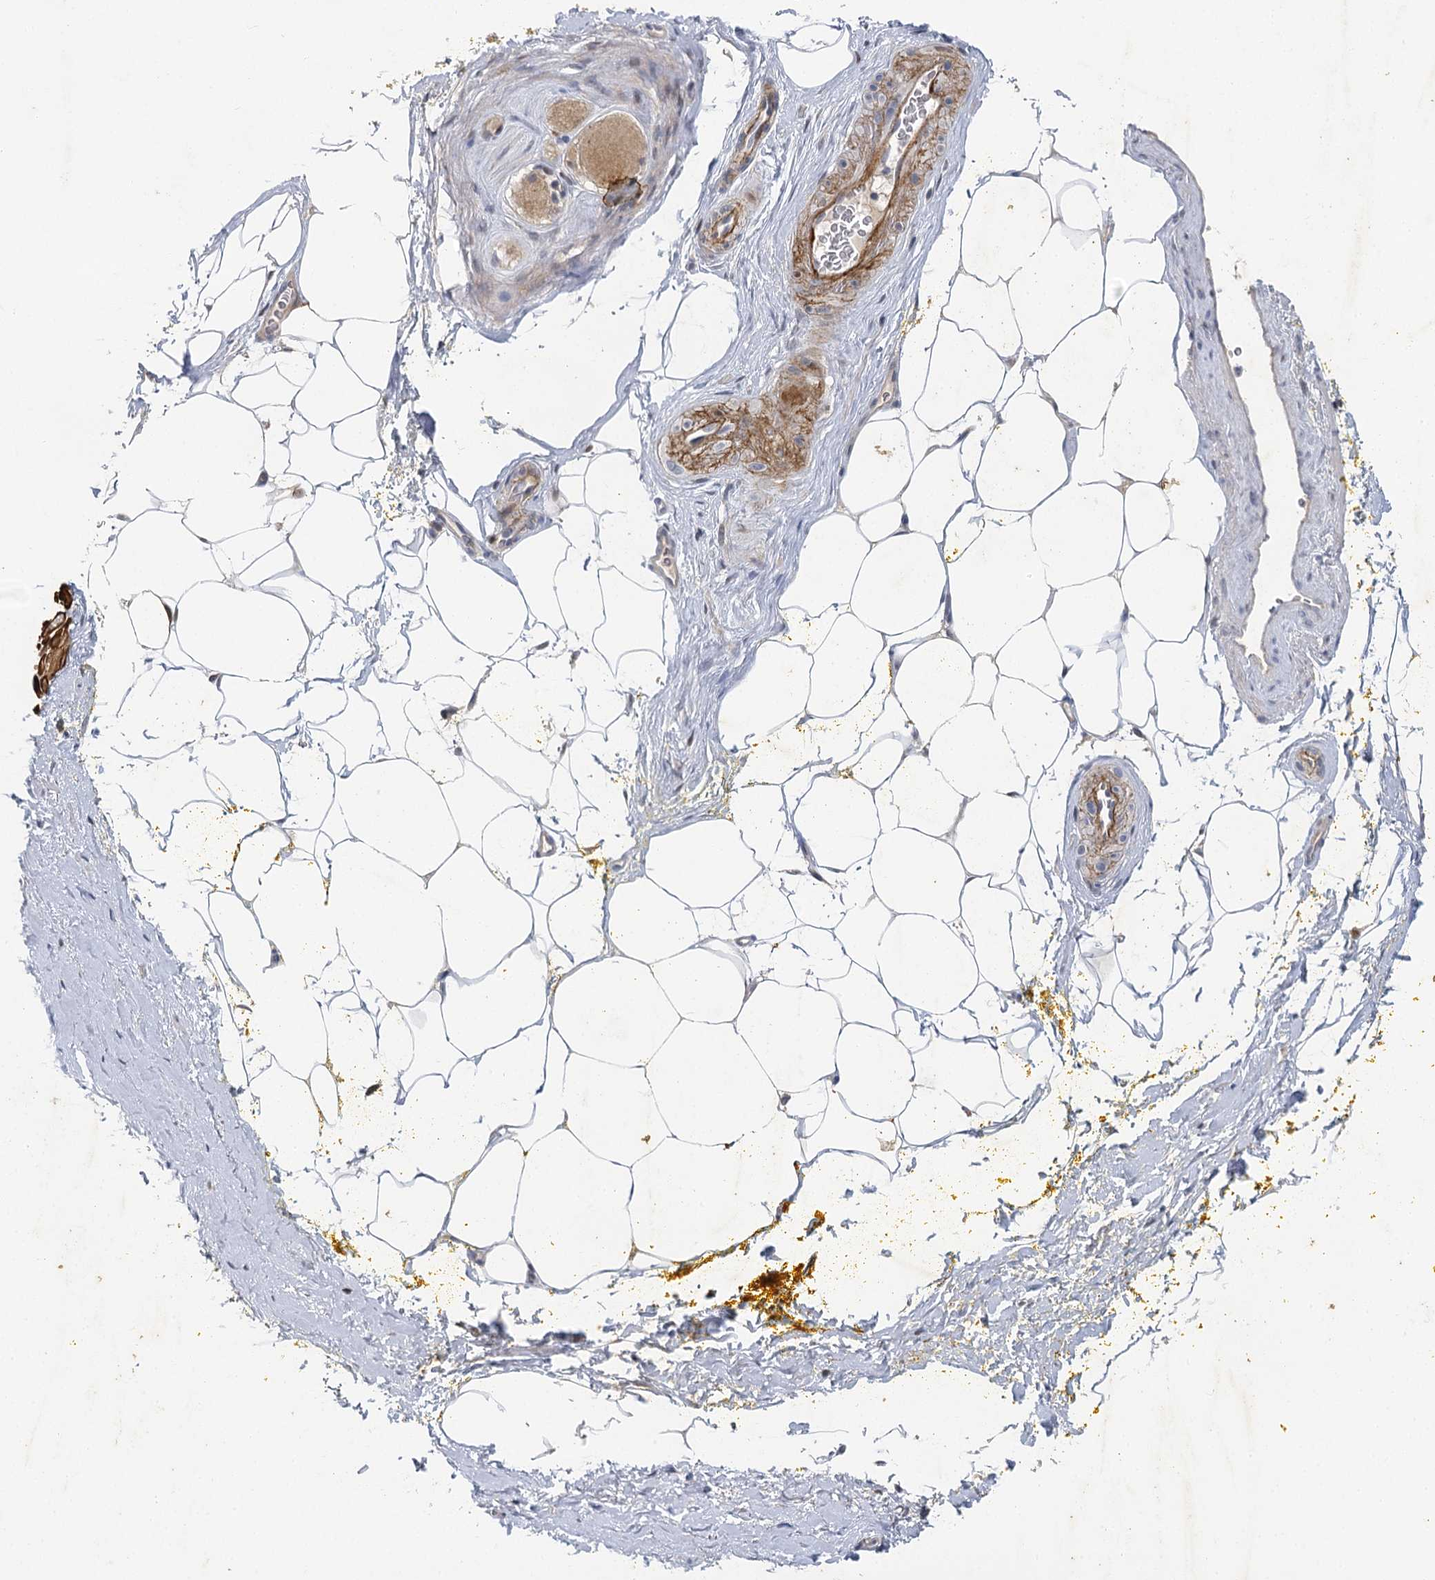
{"staining": {"intensity": "negative", "quantity": "none", "location": "none"}, "tissue": "adipose tissue", "cell_type": "Adipocytes", "image_type": "normal", "snomed": [{"axis": "morphology", "description": "Normal tissue, NOS"}, {"axis": "morphology", "description": "Adenocarcinoma, Low grade"}, {"axis": "topography", "description": "Prostate"}, {"axis": "topography", "description": "Peripheral nerve tissue"}], "caption": "Immunohistochemistry histopathology image of unremarkable adipose tissue stained for a protein (brown), which exhibits no staining in adipocytes. Nuclei are stained in blue.", "gene": "IL11RA", "patient": {"sex": "male", "age": 63}}